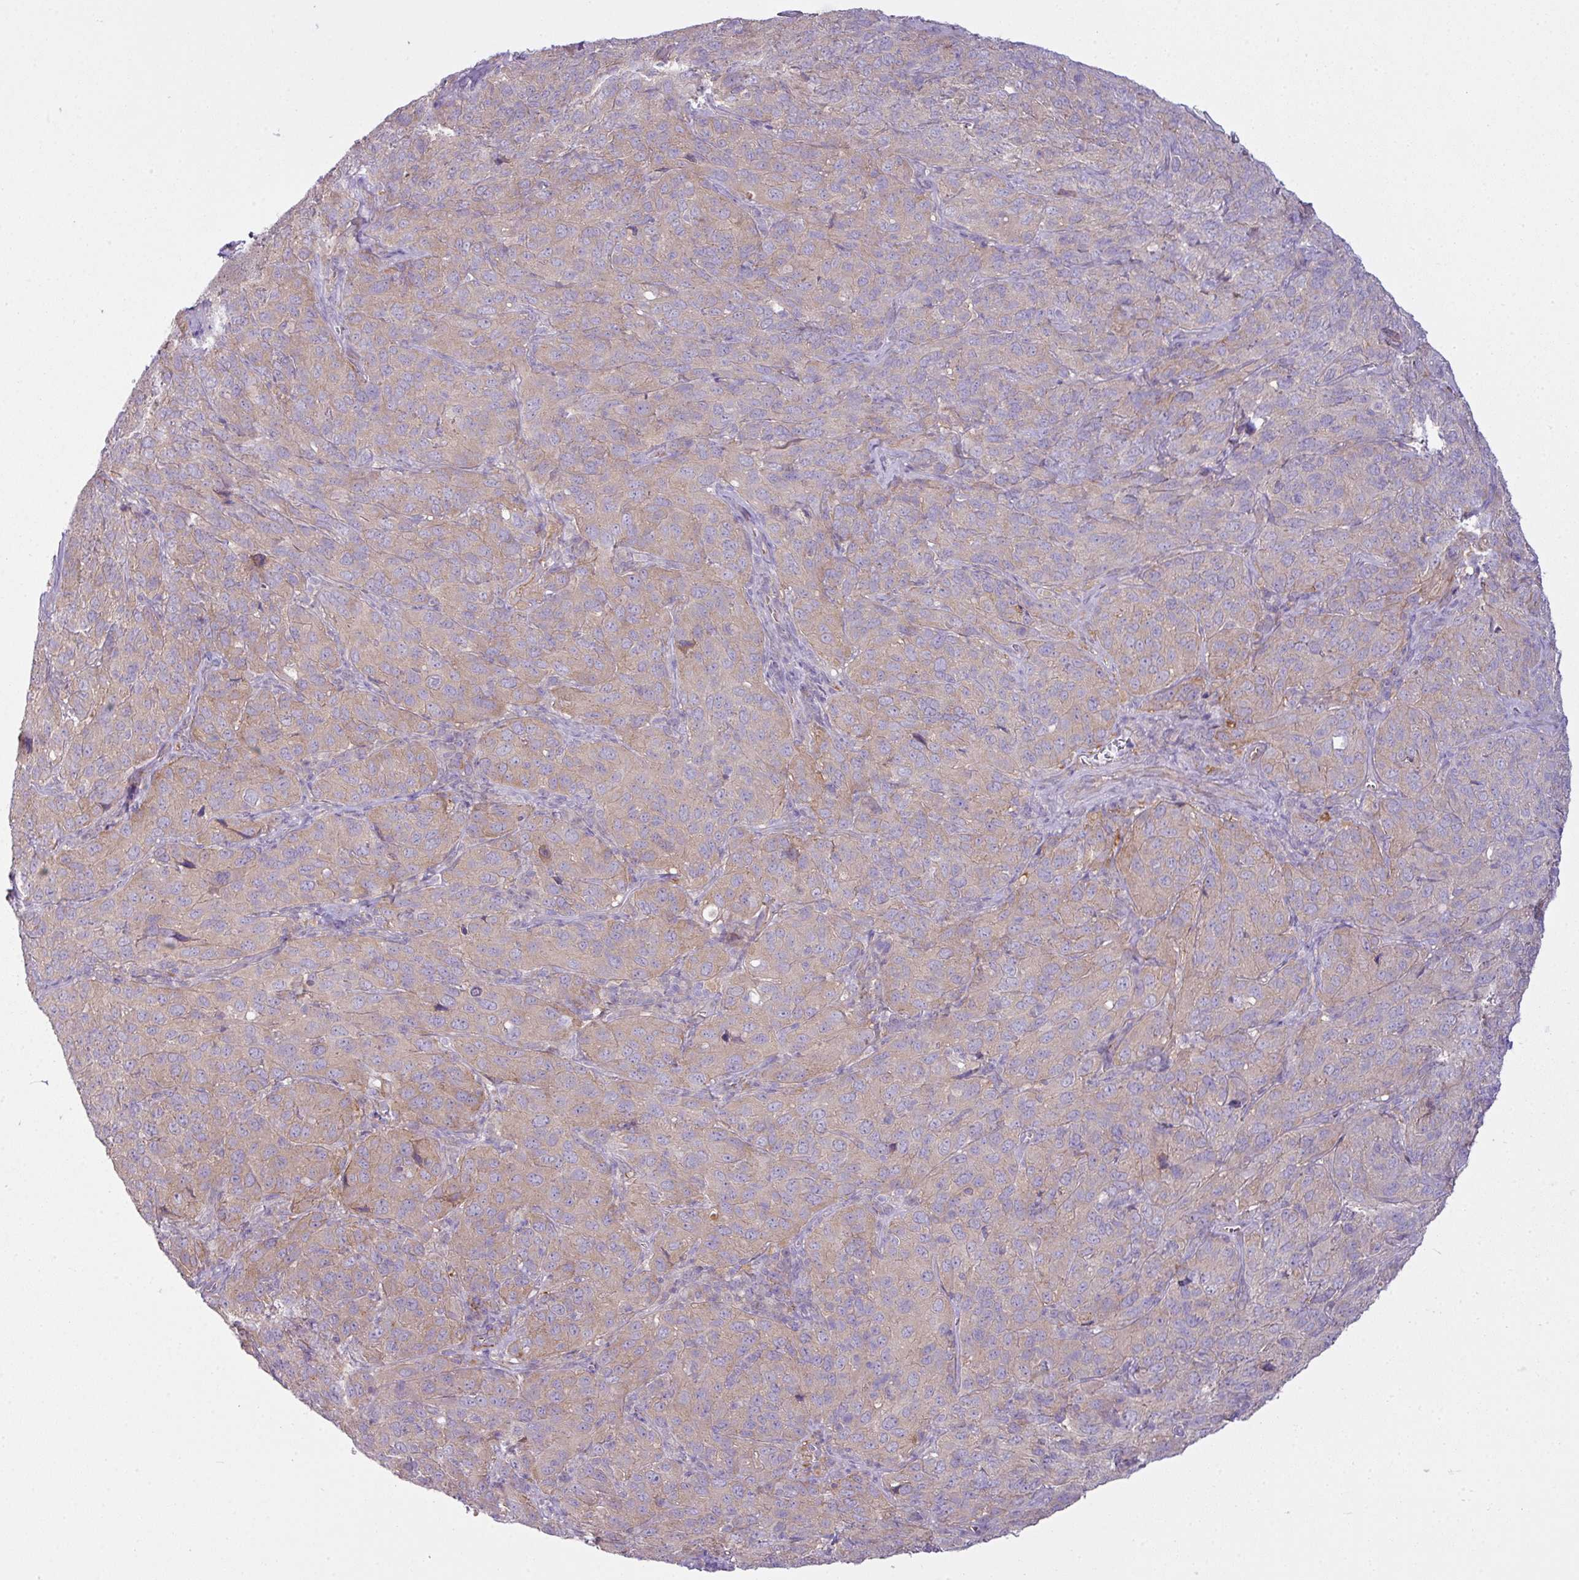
{"staining": {"intensity": "weak", "quantity": "25%-75%", "location": "cytoplasmic/membranous"}, "tissue": "cervical cancer", "cell_type": "Tumor cells", "image_type": "cancer", "snomed": [{"axis": "morphology", "description": "Normal tissue, NOS"}, {"axis": "morphology", "description": "Squamous cell carcinoma, NOS"}, {"axis": "topography", "description": "Cervix"}], "caption": "Cervical cancer stained with a brown dye demonstrates weak cytoplasmic/membranous positive positivity in approximately 25%-75% of tumor cells.", "gene": "CAMK2B", "patient": {"sex": "female", "age": 51}}